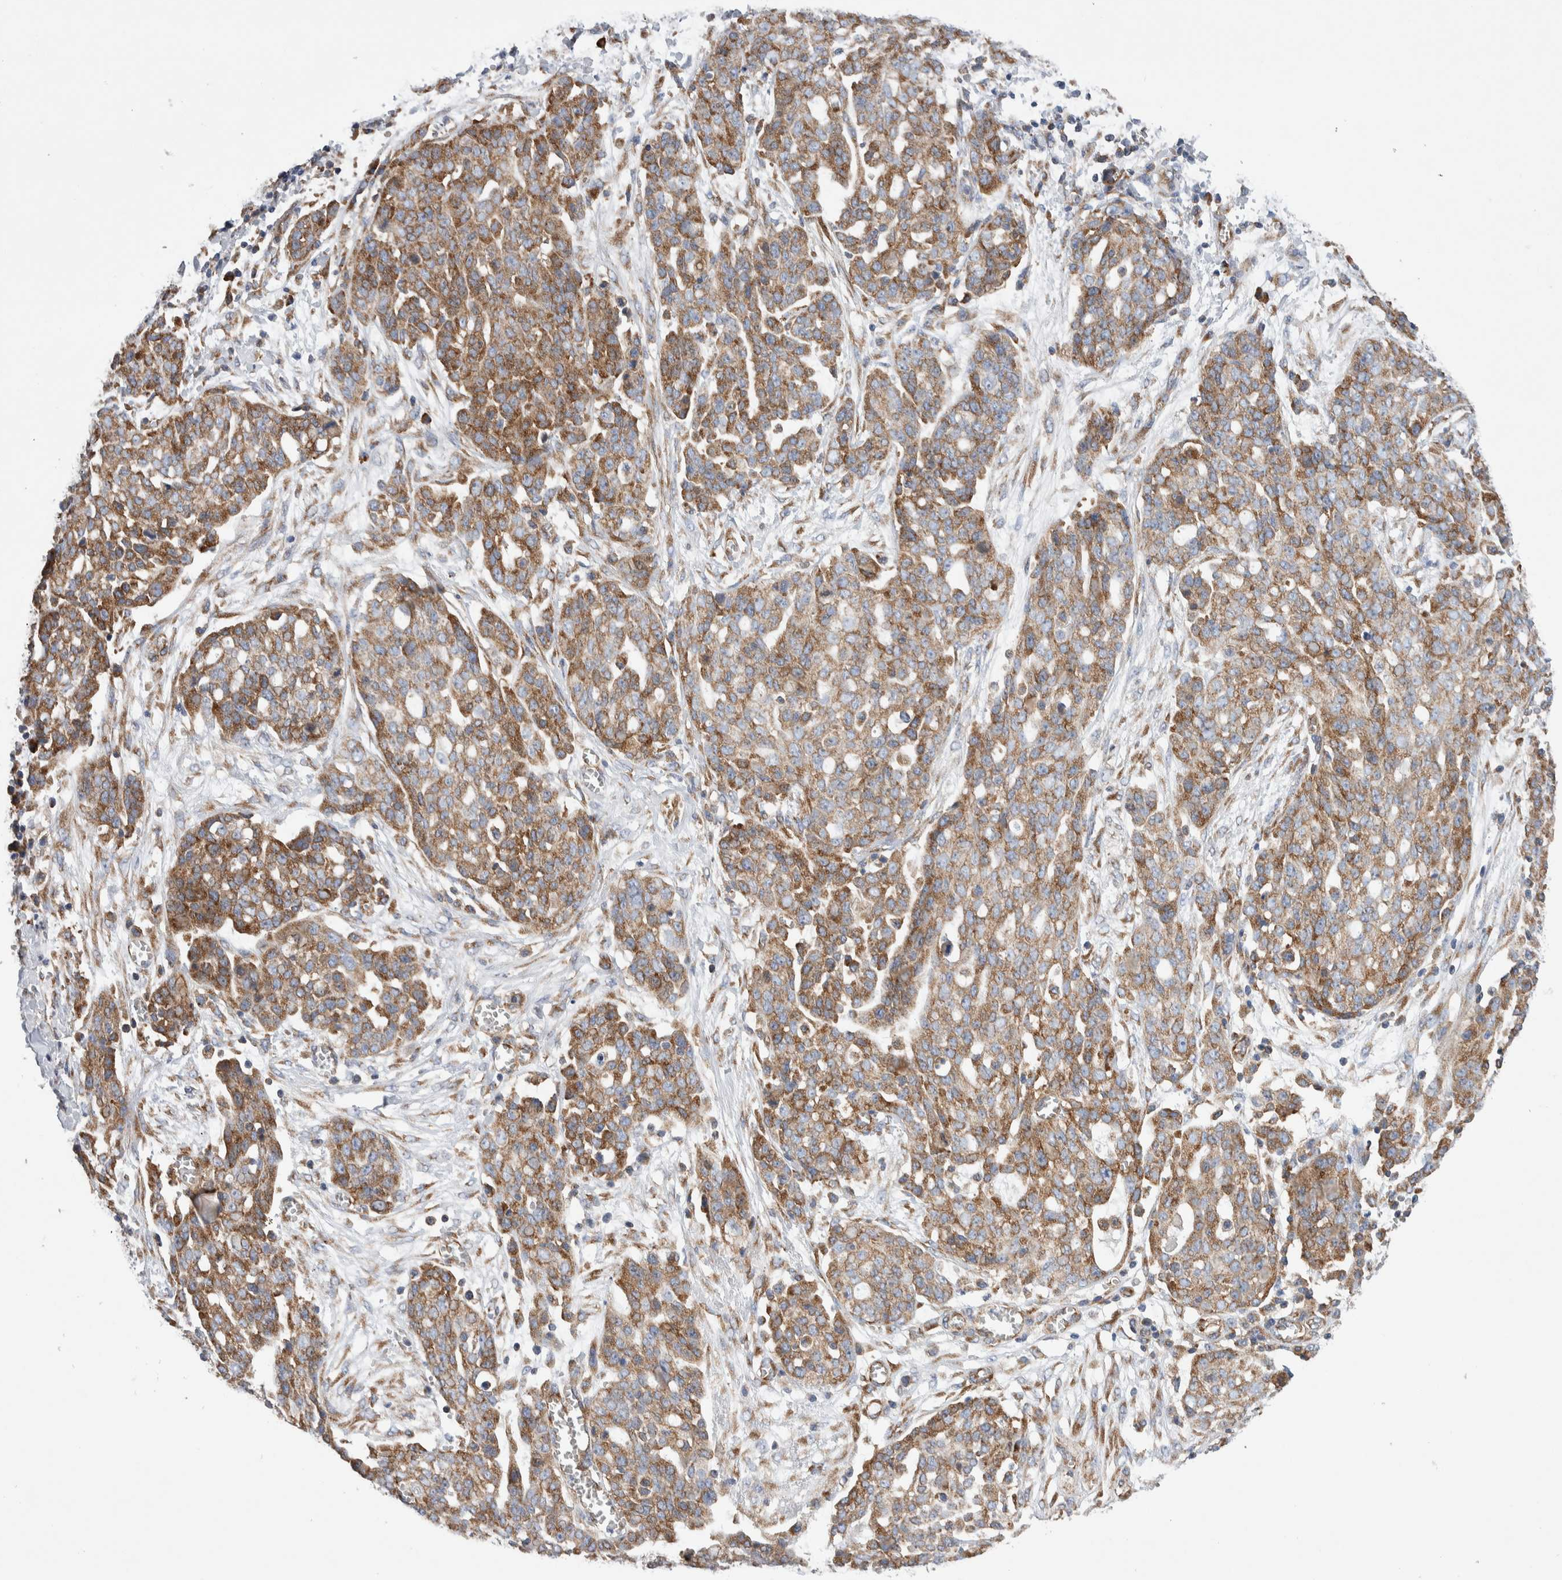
{"staining": {"intensity": "moderate", "quantity": ">75%", "location": "cytoplasmic/membranous"}, "tissue": "ovarian cancer", "cell_type": "Tumor cells", "image_type": "cancer", "snomed": [{"axis": "morphology", "description": "Cystadenocarcinoma, serous, NOS"}, {"axis": "topography", "description": "Soft tissue"}, {"axis": "topography", "description": "Ovary"}], "caption": "Immunohistochemistry staining of ovarian cancer (serous cystadenocarcinoma), which exhibits medium levels of moderate cytoplasmic/membranous positivity in approximately >75% of tumor cells indicating moderate cytoplasmic/membranous protein positivity. The staining was performed using DAB (3,3'-diaminobenzidine) (brown) for protein detection and nuclei were counterstained in hematoxylin (blue).", "gene": "RACK1", "patient": {"sex": "female", "age": 57}}